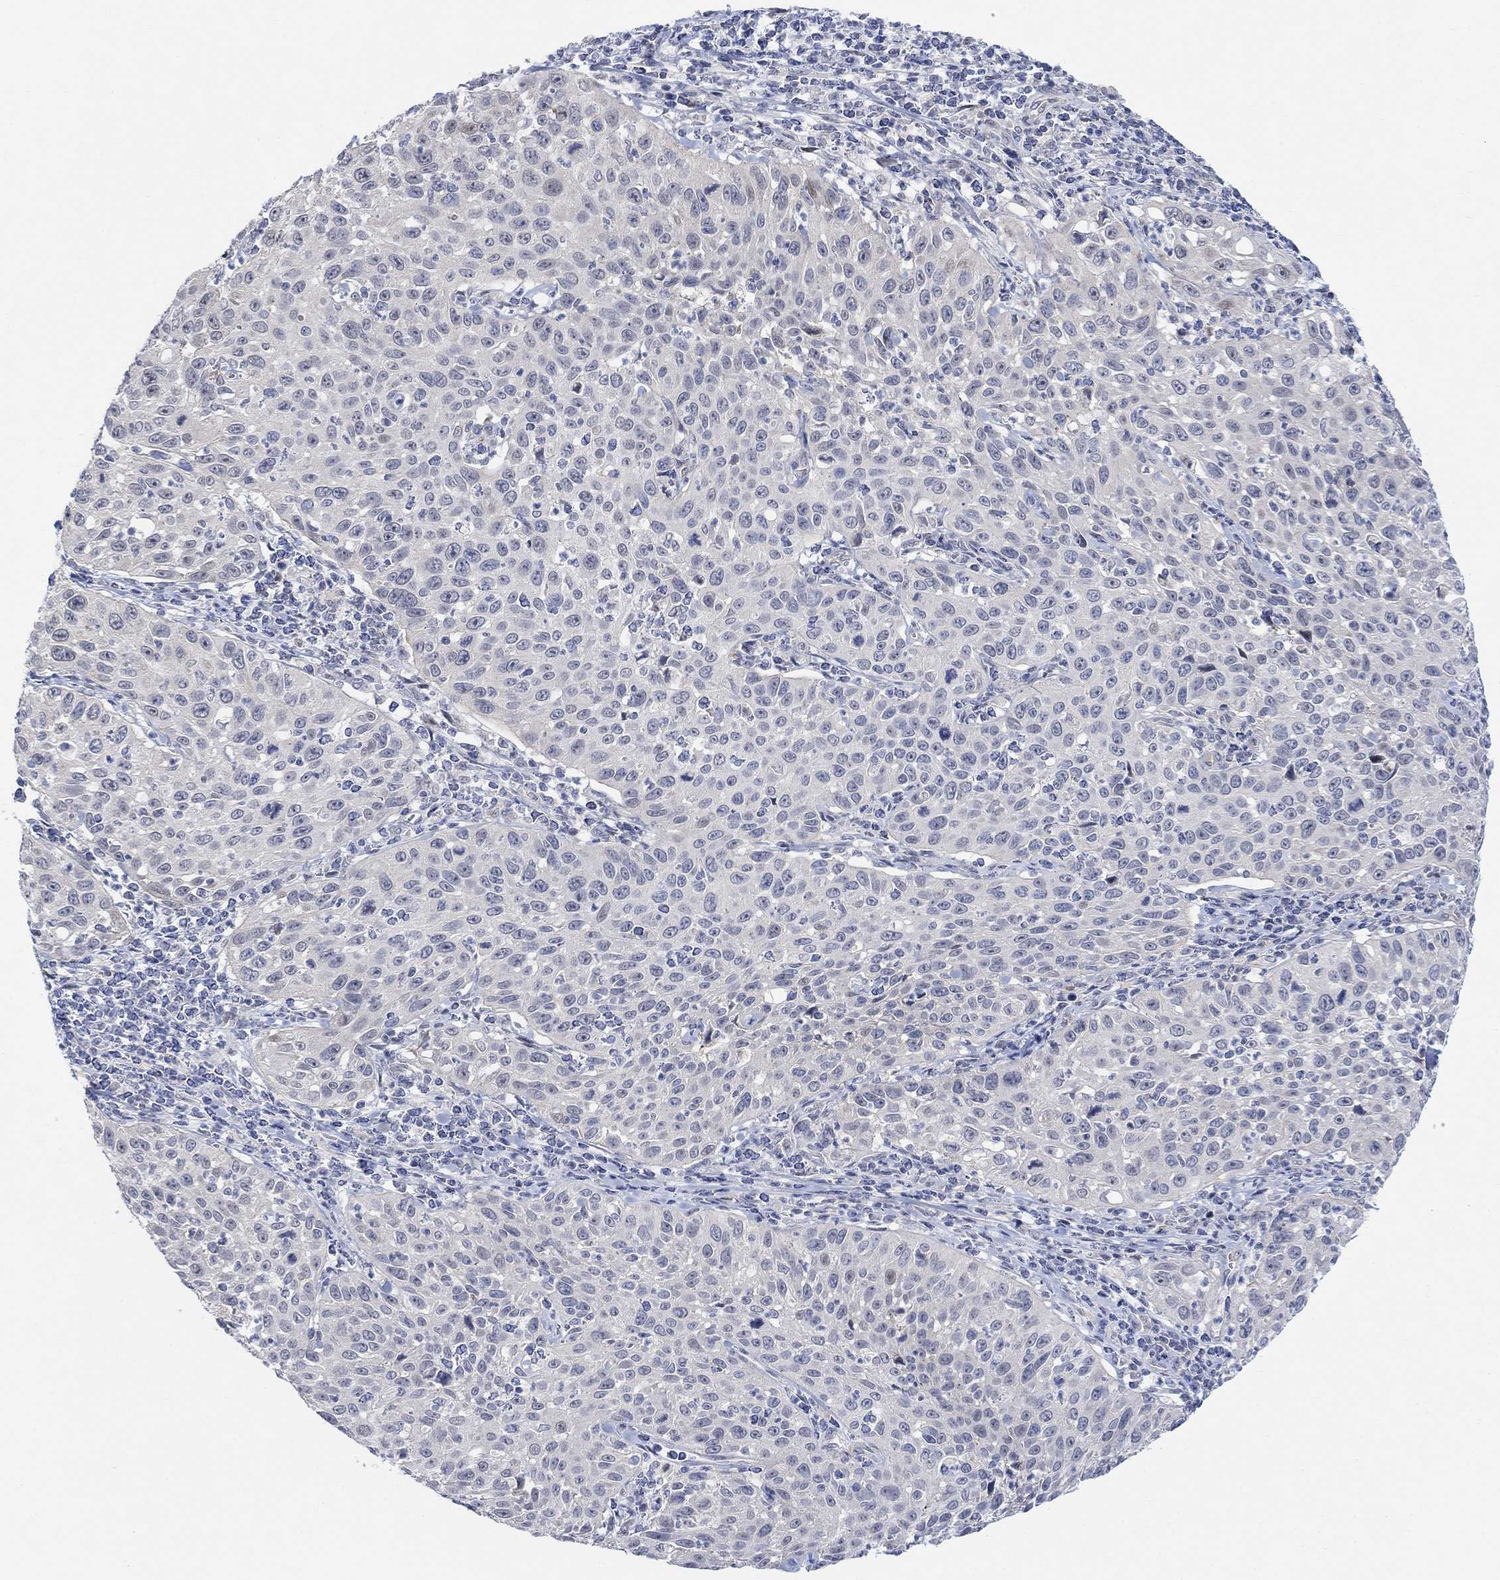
{"staining": {"intensity": "negative", "quantity": "none", "location": "none"}, "tissue": "cervical cancer", "cell_type": "Tumor cells", "image_type": "cancer", "snomed": [{"axis": "morphology", "description": "Squamous cell carcinoma, NOS"}, {"axis": "topography", "description": "Cervix"}], "caption": "Tumor cells show no significant protein positivity in cervical cancer (squamous cell carcinoma). (DAB (3,3'-diaminobenzidine) immunohistochemistry (IHC) visualized using brightfield microscopy, high magnification).", "gene": "CNTF", "patient": {"sex": "female", "age": 26}}